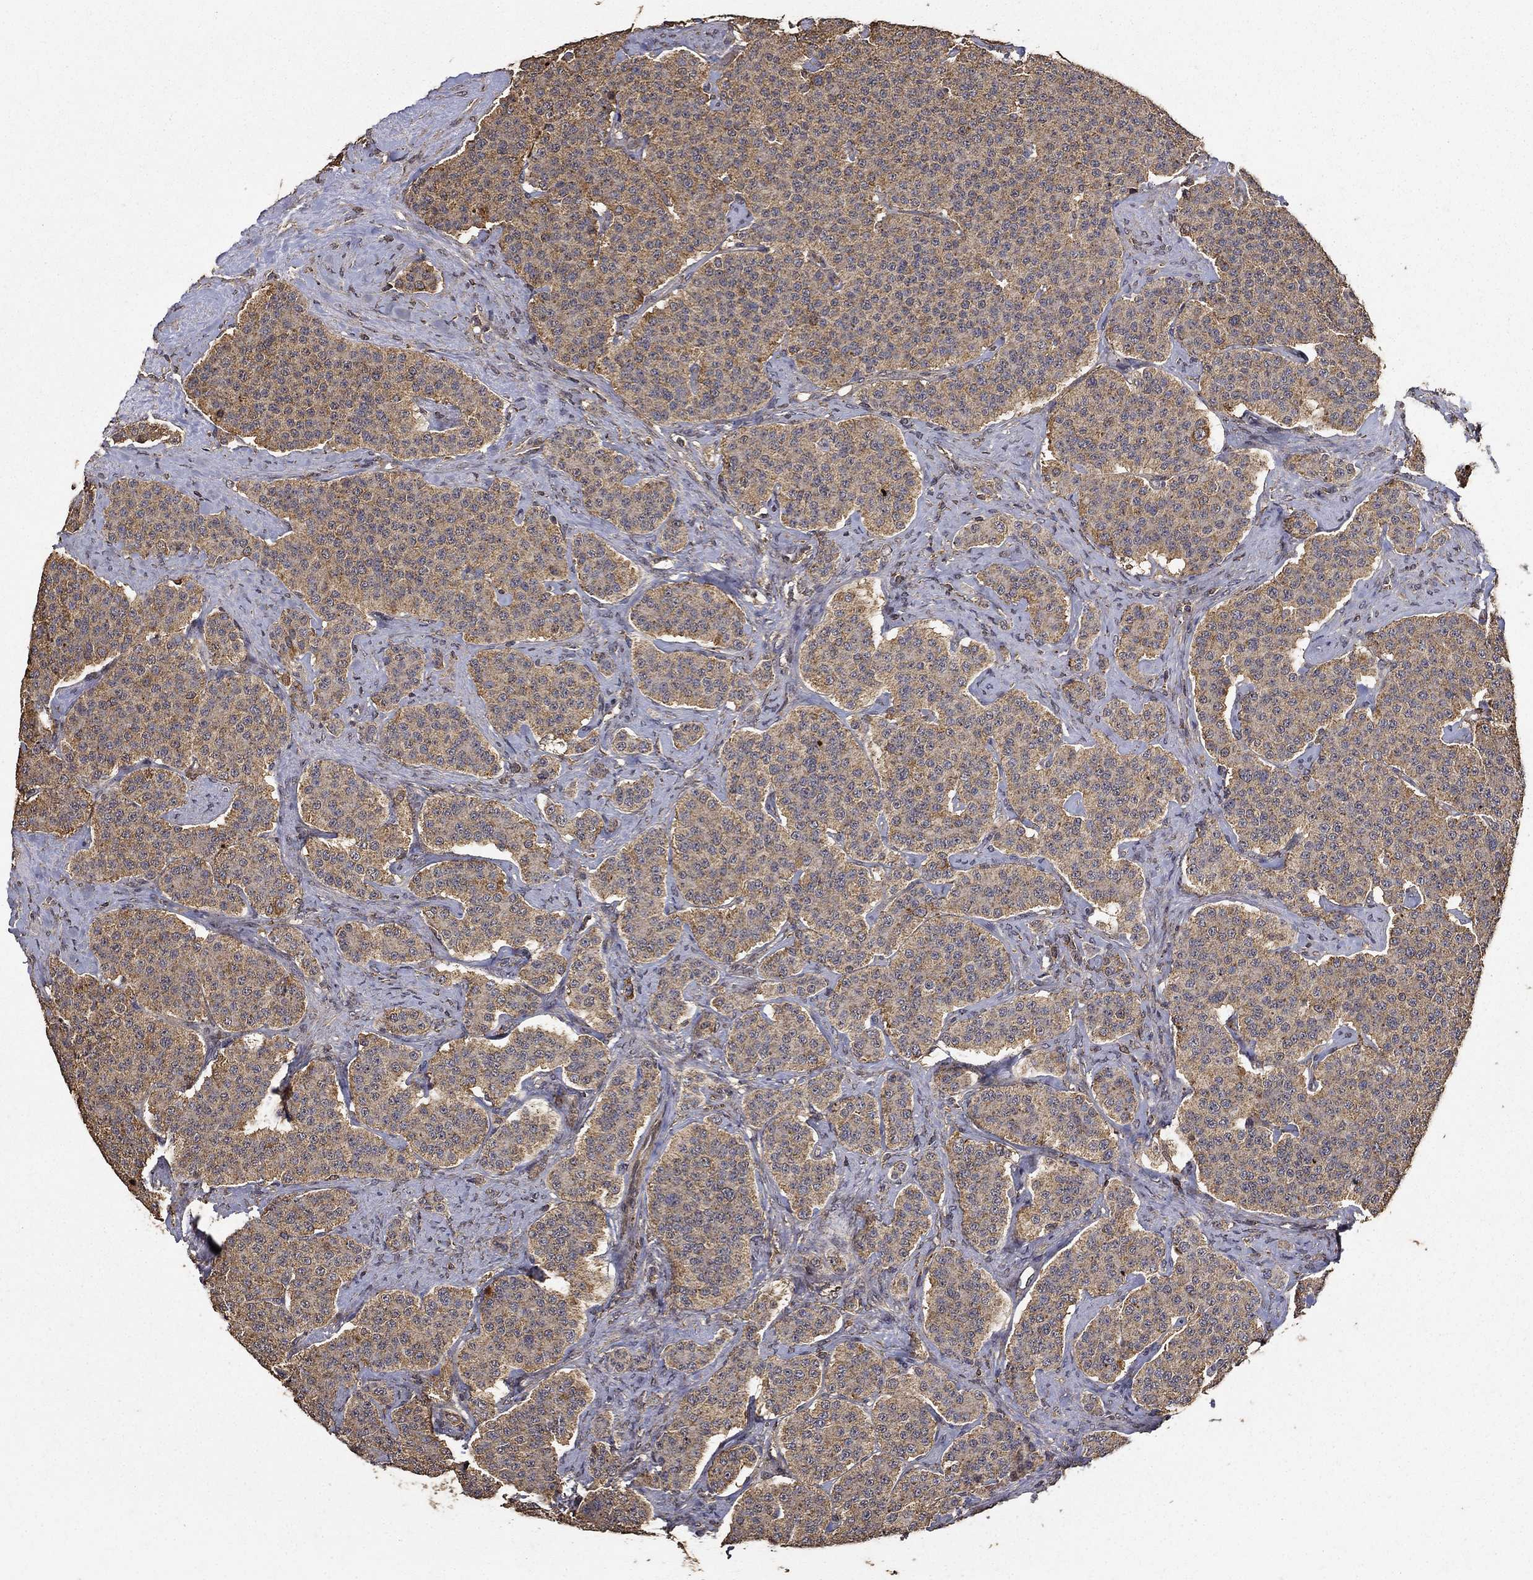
{"staining": {"intensity": "weak", "quantity": ">75%", "location": "cytoplasmic/membranous"}, "tissue": "carcinoid", "cell_type": "Tumor cells", "image_type": "cancer", "snomed": [{"axis": "morphology", "description": "Carcinoid, malignant, NOS"}, {"axis": "topography", "description": "Small intestine"}], "caption": "DAB (3,3'-diaminobenzidine) immunohistochemical staining of human carcinoid displays weak cytoplasmic/membranous protein expression in about >75% of tumor cells.", "gene": "IFRD1", "patient": {"sex": "female", "age": 58}}